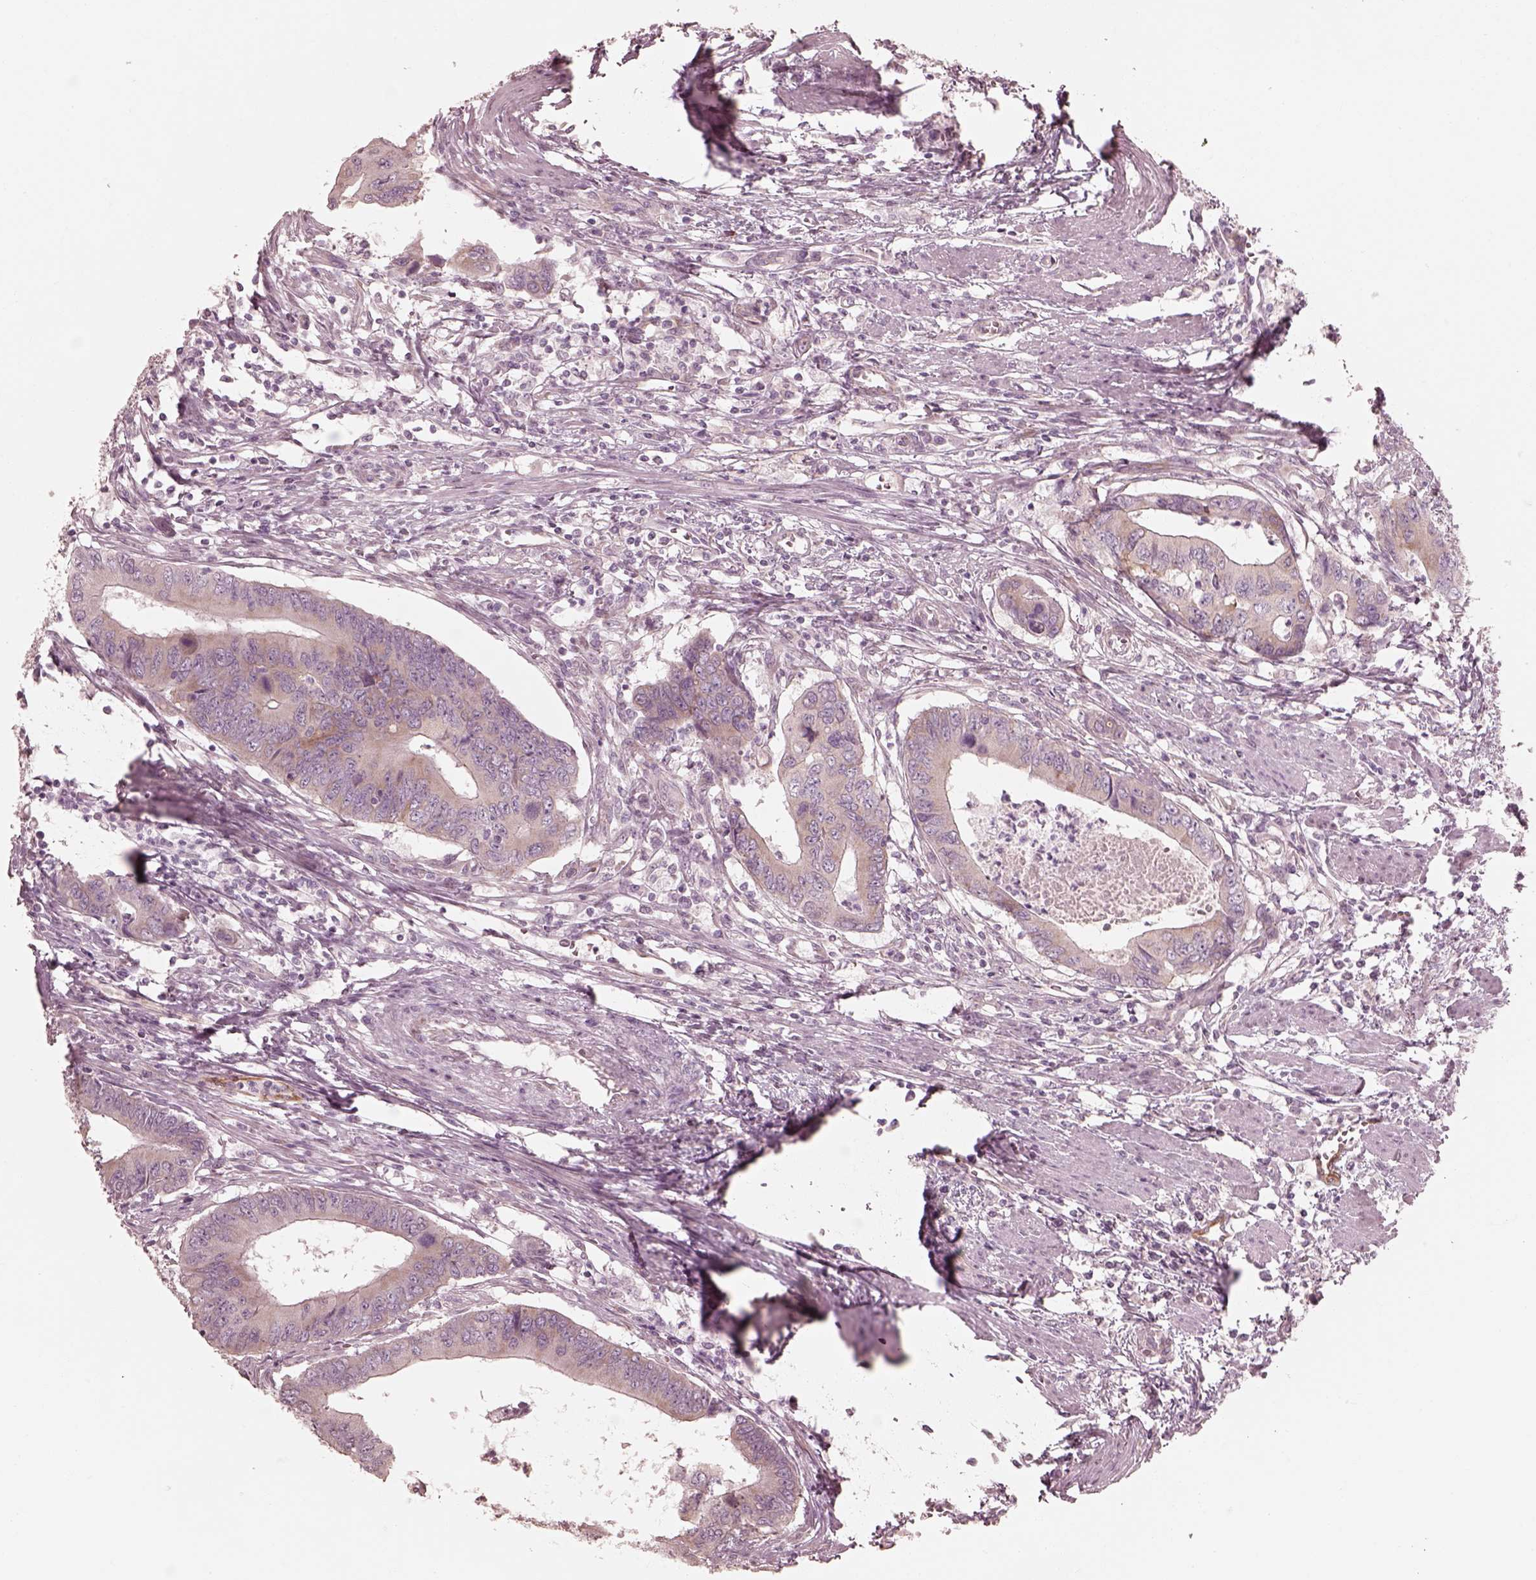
{"staining": {"intensity": "weak", "quantity": "<25%", "location": "cytoplasmic/membranous"}, "tissue": "colorectal cancer", "cell_type": "Tumor cells", "image_type": "cancer", "snomed": [{"axis": "morphology", "description": "Adenocarcinoma, NOS"}, {"axis": "topography", "description": "Colon"}], "caption": "Histopathology image shows no protein staining in tumor cells of colorectal cancer (adenocarcinoma) tissue.", "gene": "RAB3C", "patient": {"sex": "male", "age": 53}}